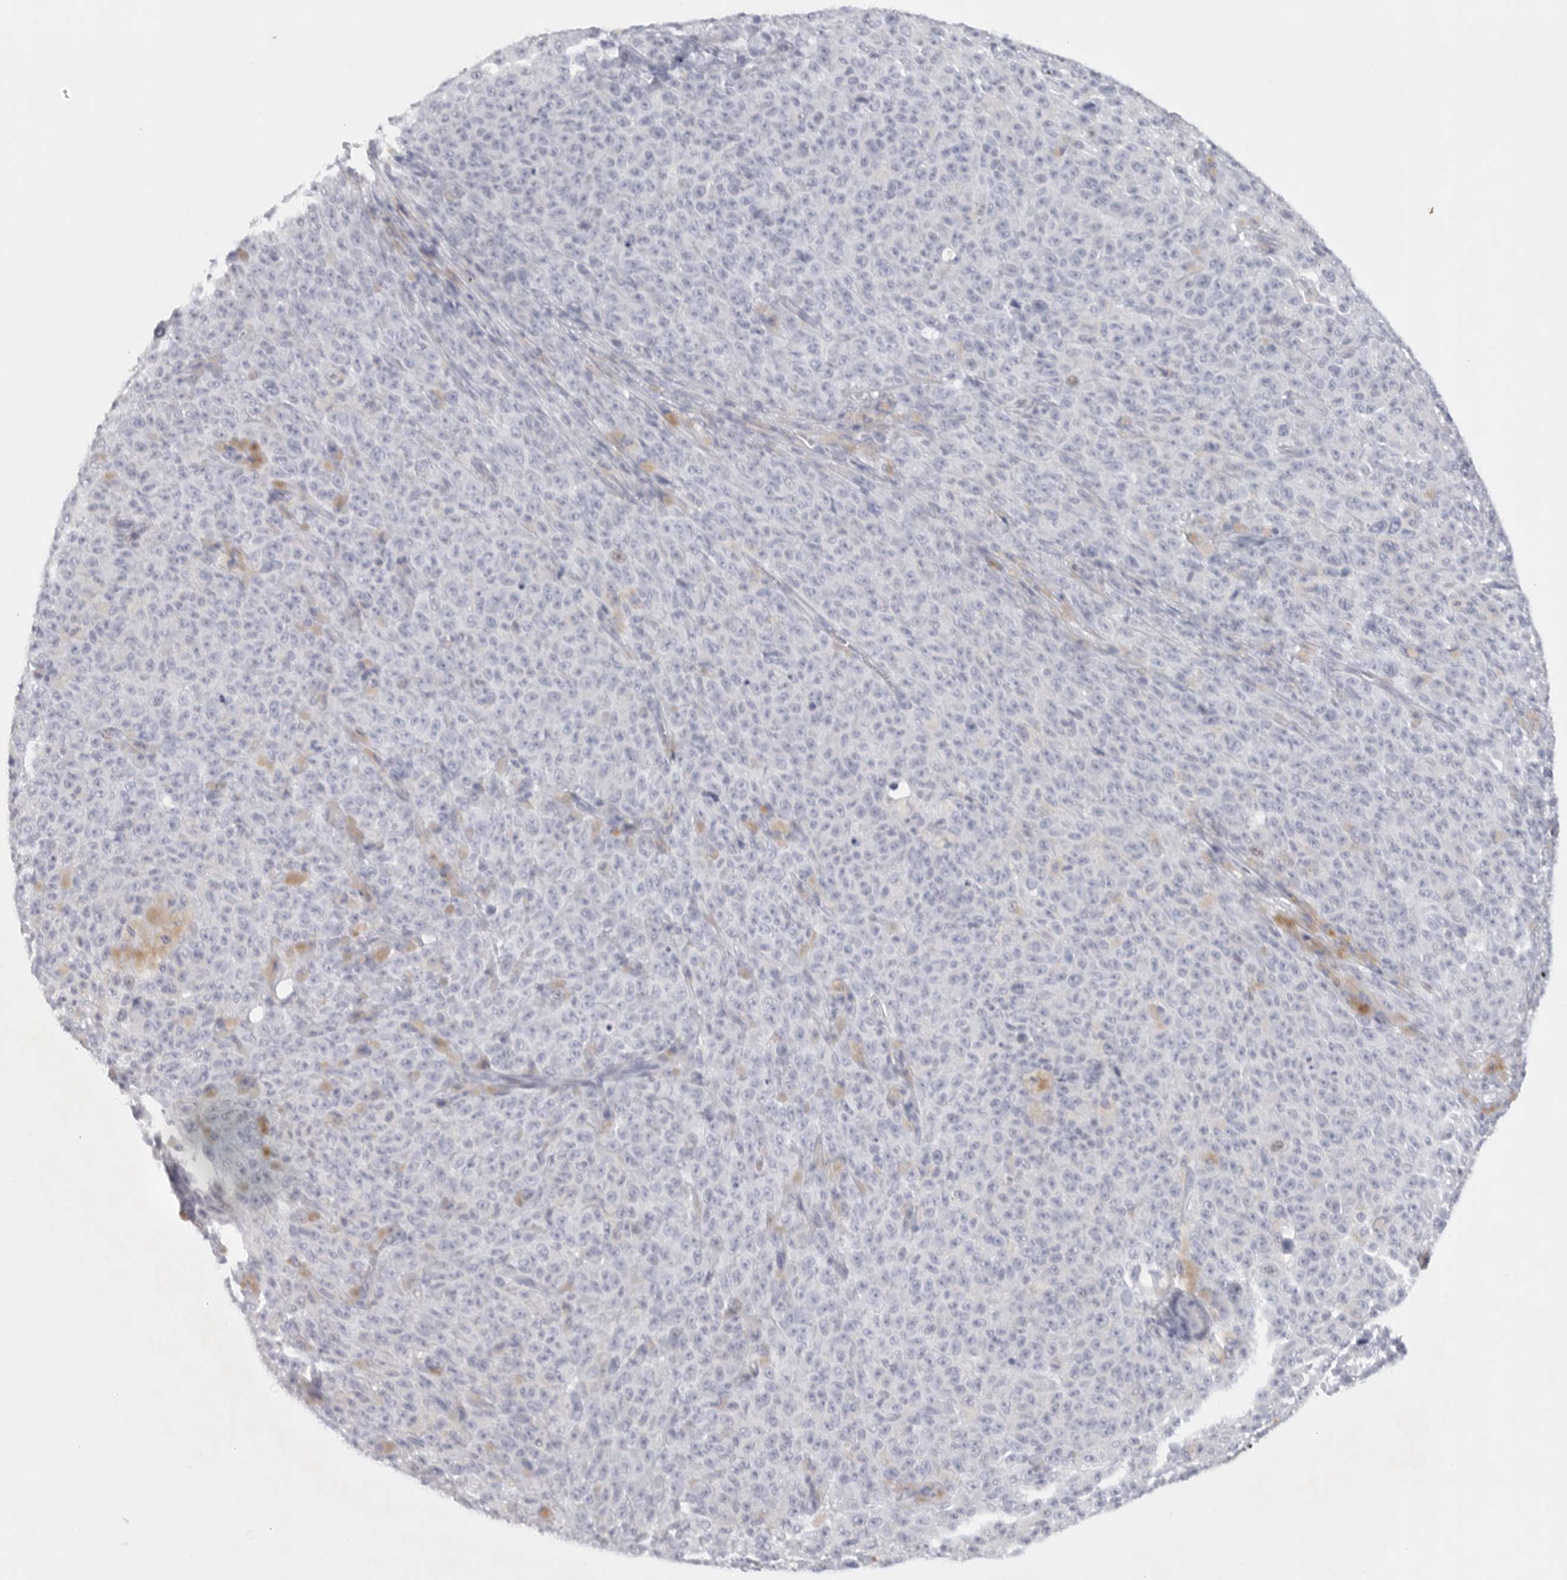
{"staining": {"intensity": "negative", "quantity": "none", "location": "none"}, "tissue": "melanoma", "cell_type": "Tumor cells", "image_type": "cancer", "snomed": [{"axis": "morphology", "description": "Malignant melanoma, NOS"}, {"axis": "topography", "description": "Skin"}], "caption": "The photomicrograph demonstrates no staining of tumor cells in malignant melanoma.", "gene": "TNR", "patient": {"sex": "female", "age": 82}}